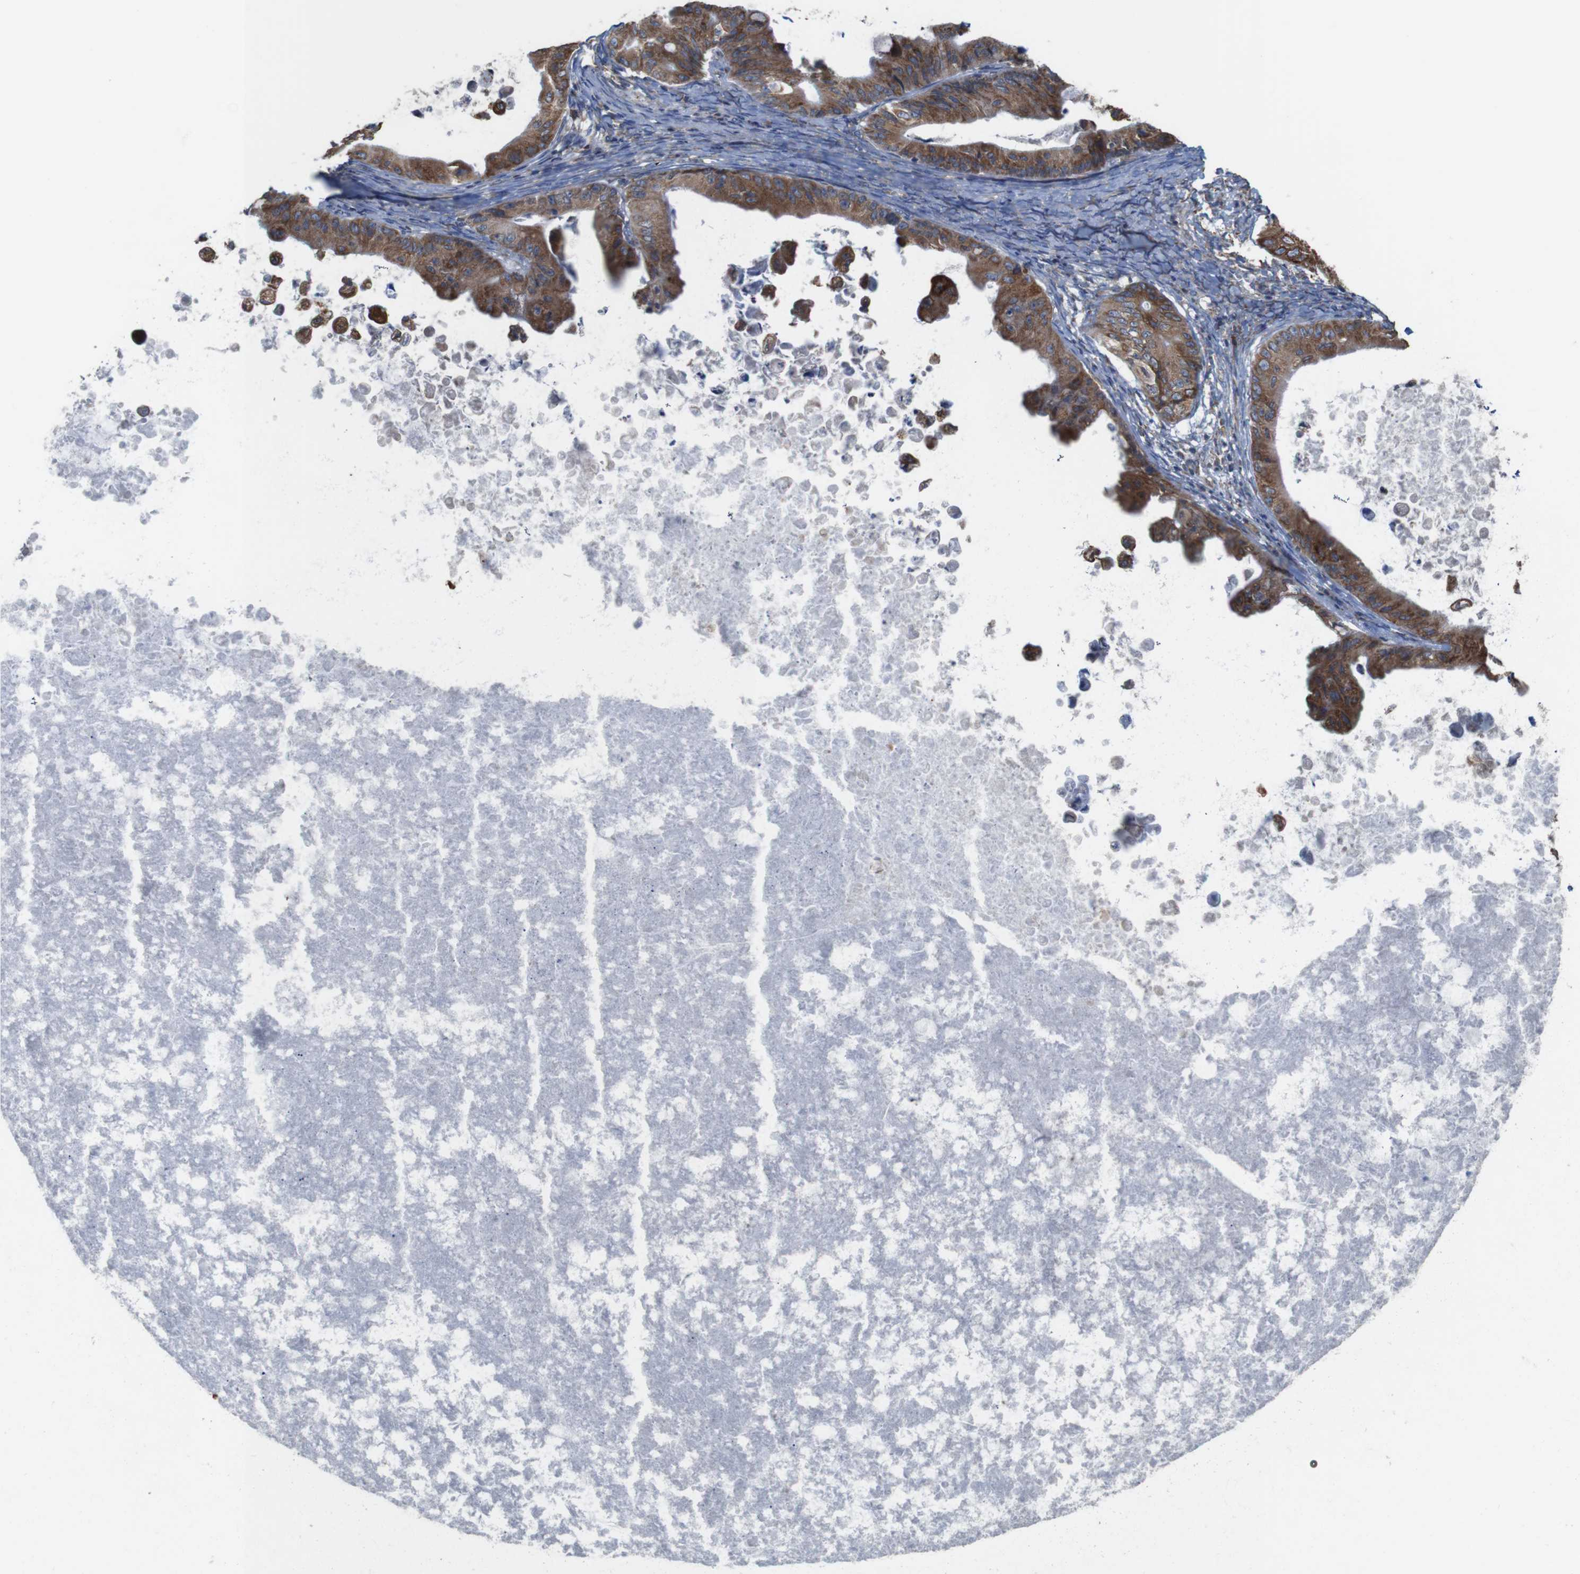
{"staining": {"intensity": "moderate", "quantity": ">75%", "location": "cytoplasmic/membranous"}, "tissue": "ovarian cancer", "cell_type": "Tumor cells", "image_type": "cancer", "snomed": [{"axis": "morphology", "description": "Cystadenocarcinoma, mucinous, NOS"}, {"axis": "topography", "description": "Ovary"}], "caption": "Immunohistochemical staining of mucinous cystadenocarcinoma (ovarian) reveals medium levels of moderate cytoplasmic/membranous protein expression in about >75% of tumor cells.", "gene": "UGGT1", "patient": {"sex": "female", "age": 37}}